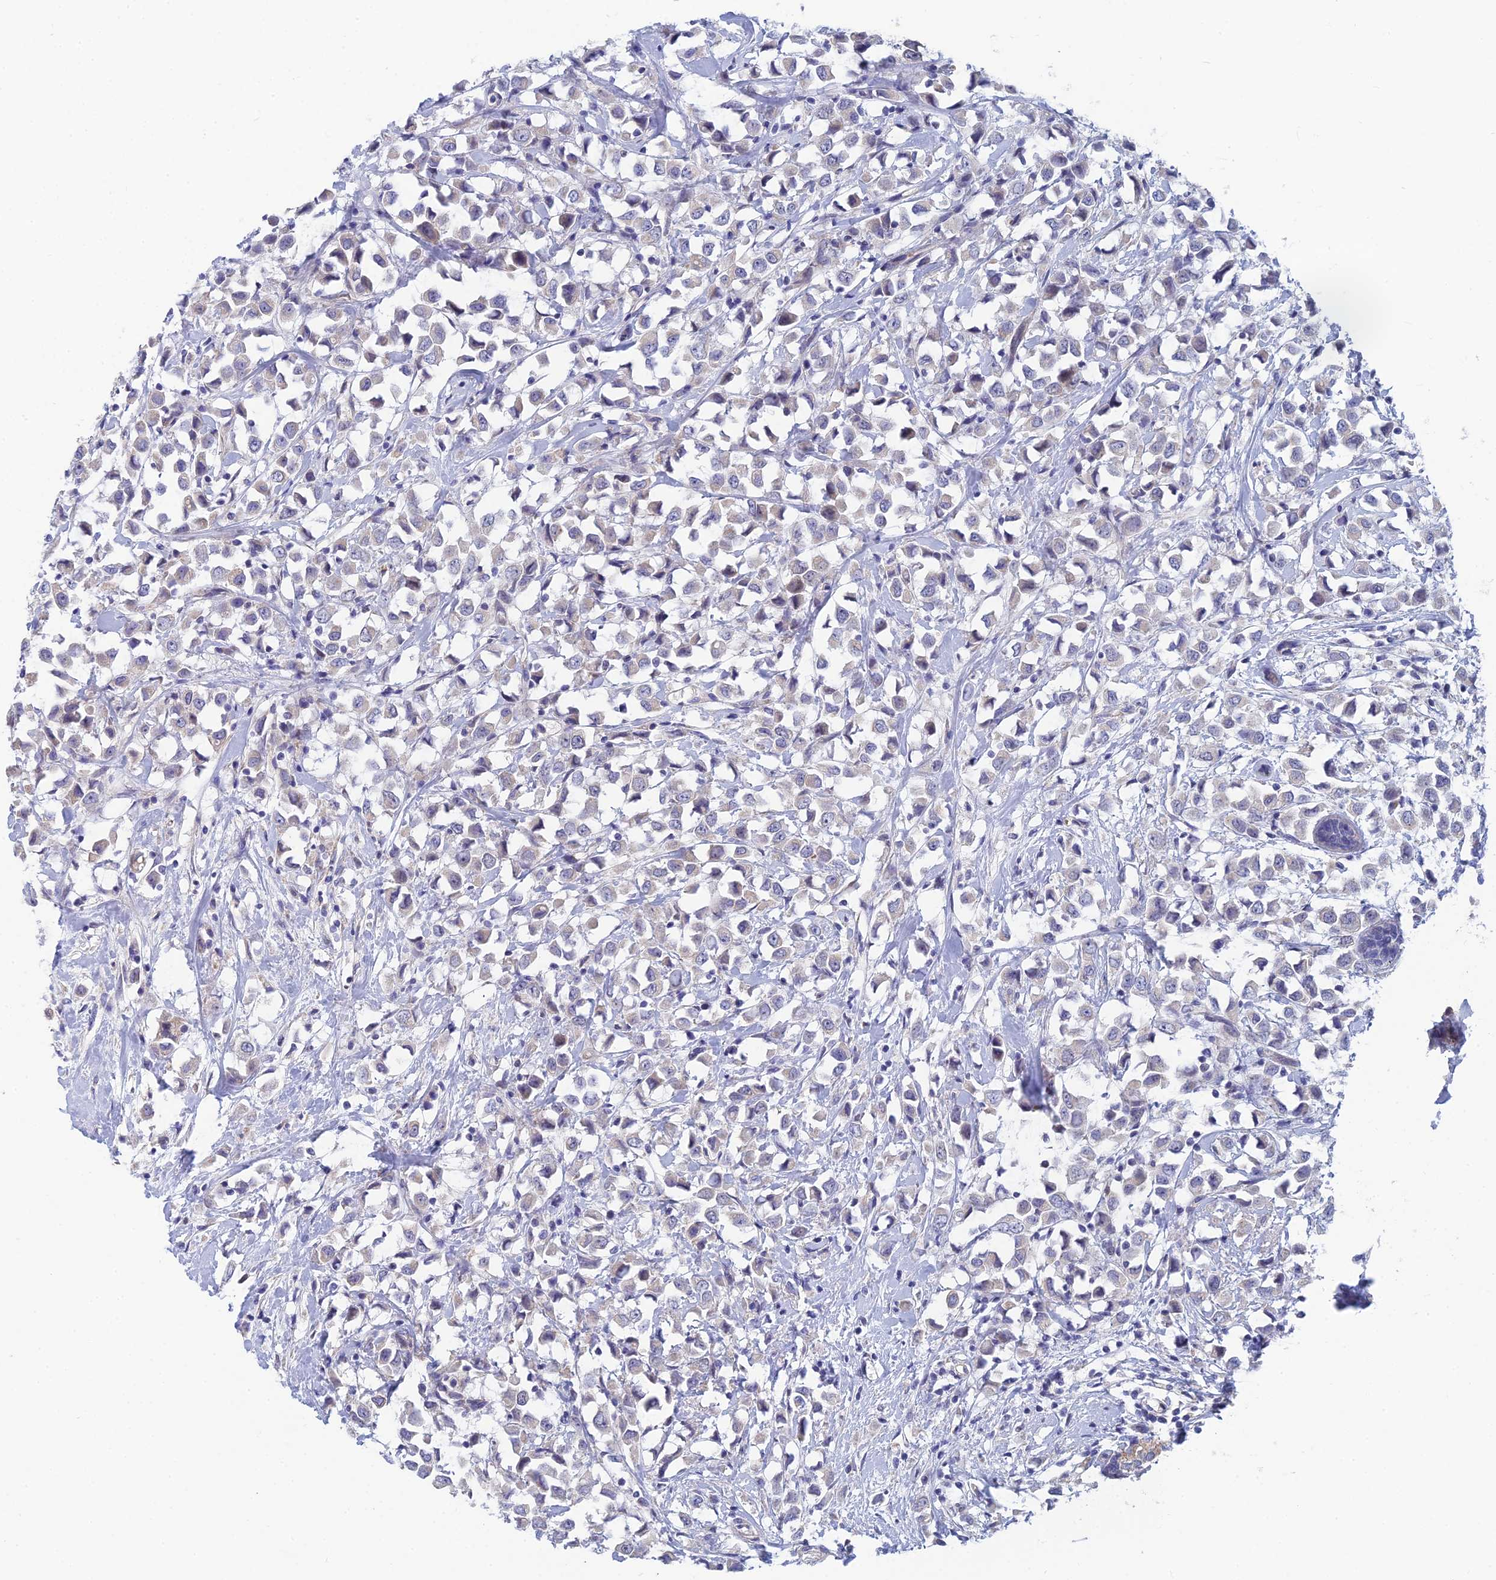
{"staining": {"intensity": "weak", "quantity": "<25%", "location": "cytoplasmic/membranous"}, "tissue": "breast cancer", "cell_type": "Tumor cells", "image_type": "cancer", "snomed": [{"axis": "morphology", "description": "Duct carcinoma"}, {"axis": "topography", "description": "Breast"}], "caption": "IHC photomicrograph of neoplastic tissue: invasive ductal carcinoma (breast) stained with DAB displays no significant protein staining in tumor cells.", "gene": "GIPC1", "patient": {"sex": "female", "age": 61}}